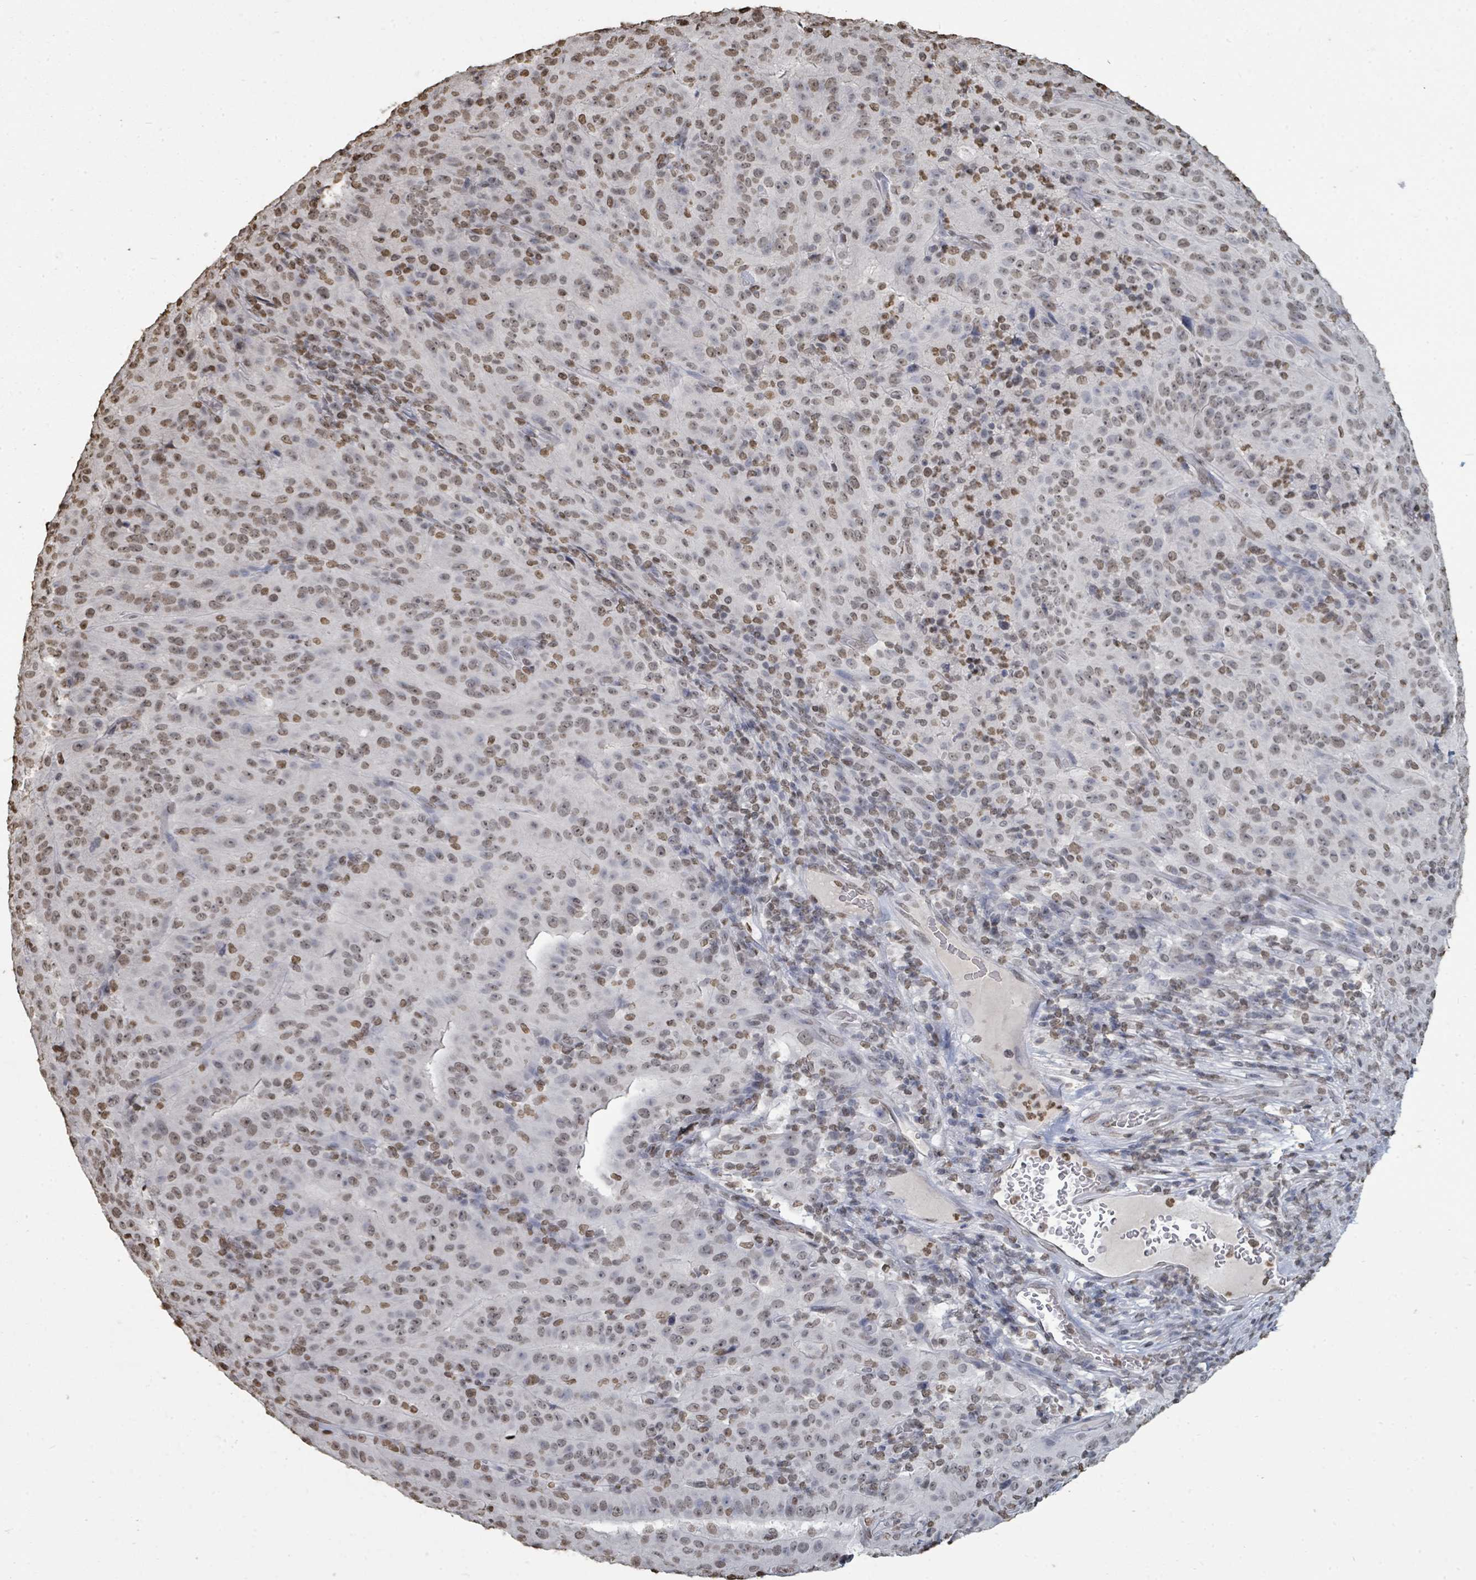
{"staining": {"intensity": "moderate", "quantity": ">75%", "location": "nuclear"}, "tissue": "pancreatic cancer", "cell_type": "Tumor cells", "image_type": "cancer", "snomed": [{"axis": "morphology", "description": "Adenocarcinoma, NOS"}, {"axis": "topography", "description": "Pancreas"}], "caption": "This micrograph exhibits IHC staining of human adenocarcinoma (pancreatic), with medium moderate nuclear staining in about >75% of tumor cells.", "gene": "MRPS12", "patient": {"sex": "male", "age": 63}}